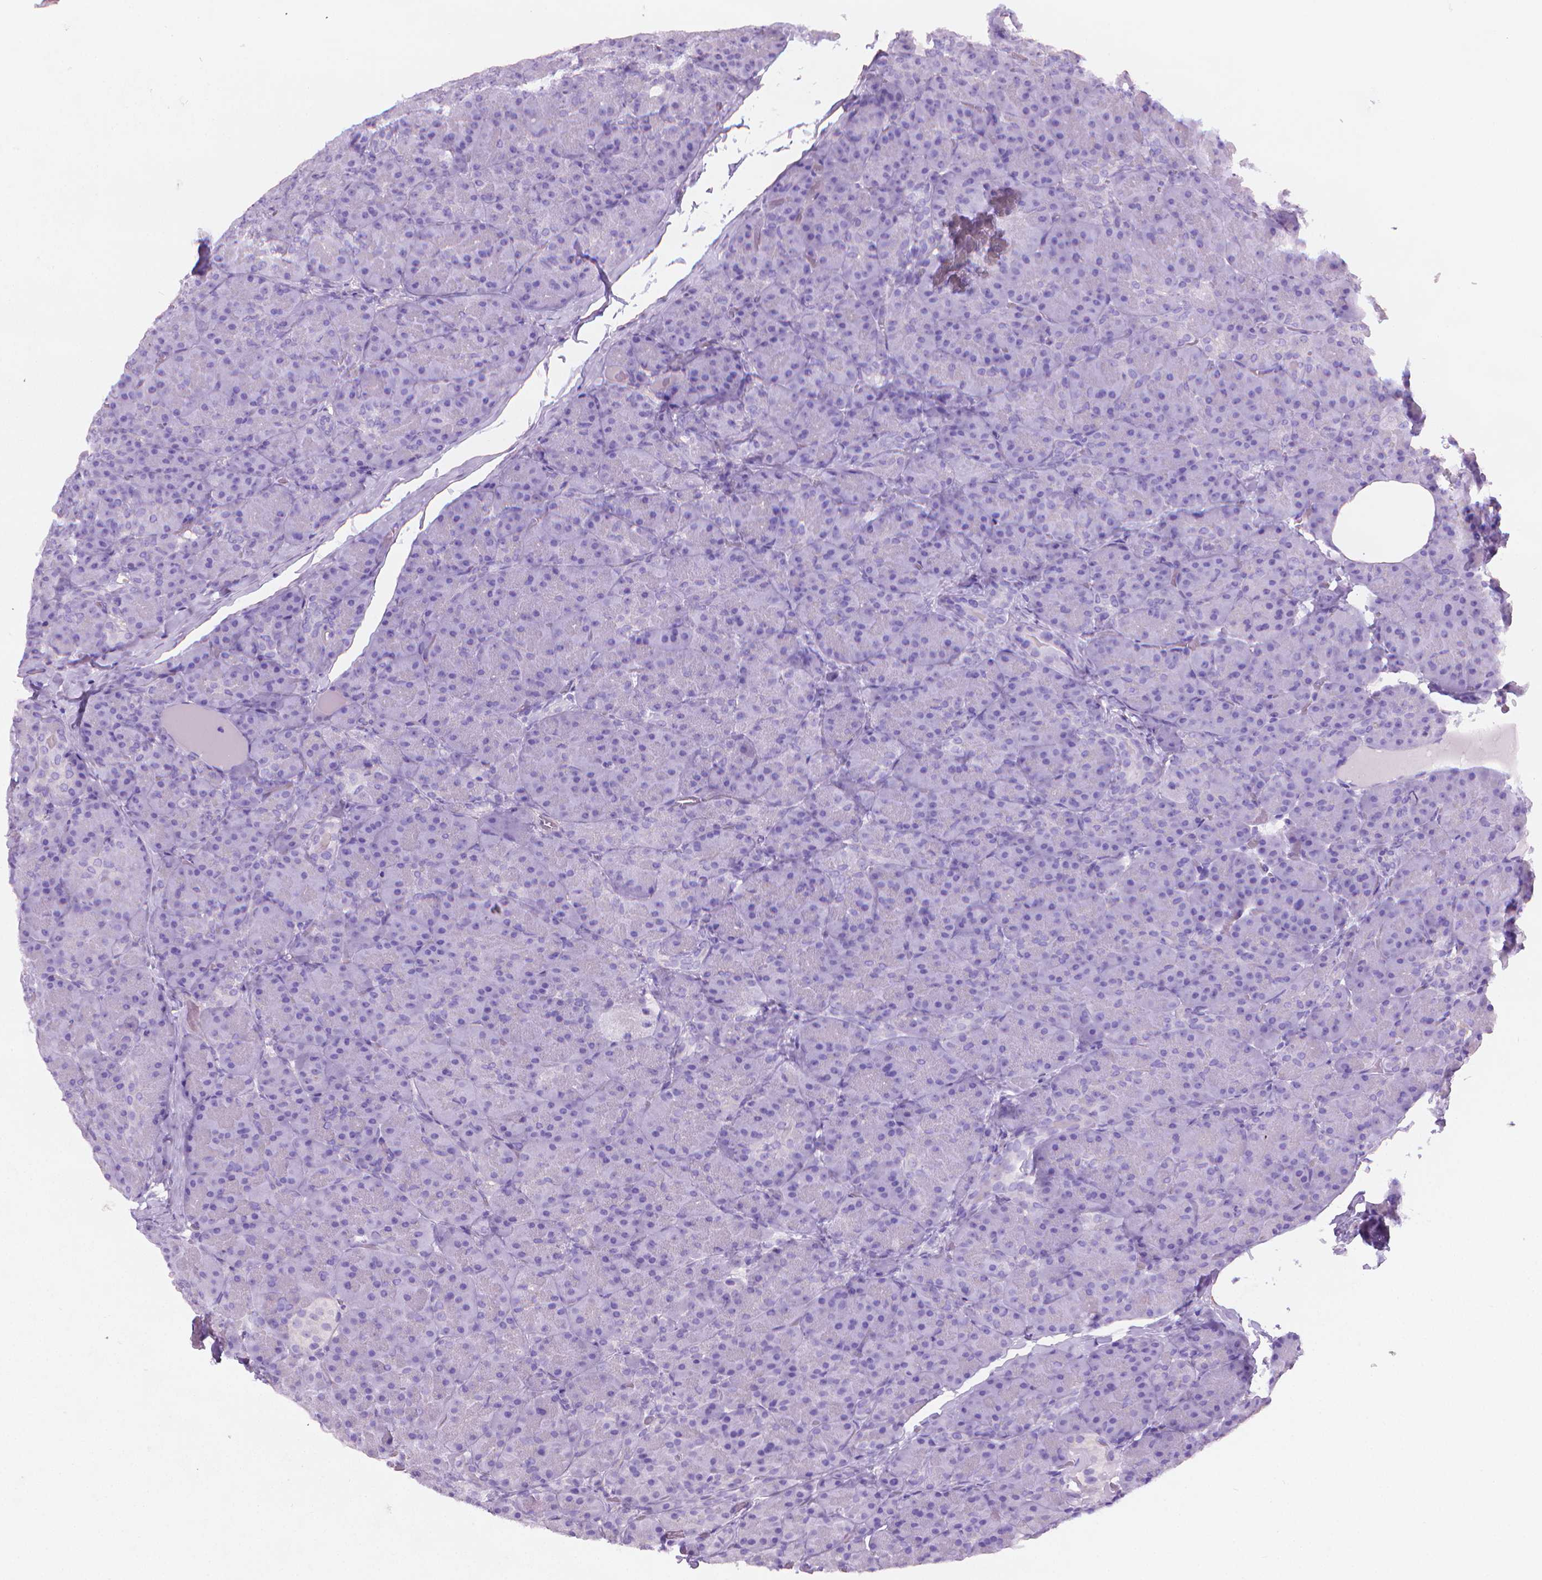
{"staining": {"intensity": "negative", "quantity": "none", "location": "none"}, "tissue": "pancreas", "cell_type": "Exocrine glandular cells", "image_type": "normal", "snomed": [{"axis": "morphology", "description": "Normal tissue, NOS"}, {"axis": "topography", "description": "Pancreas"}], "caption": "A histopathology image of pancreas stained for a protein demonstrates no brown staining in exocrine glandular cells. Nuclei are stained in blue.", "gene": "FASN", "patient": {"sex": "male", "age": 57}}